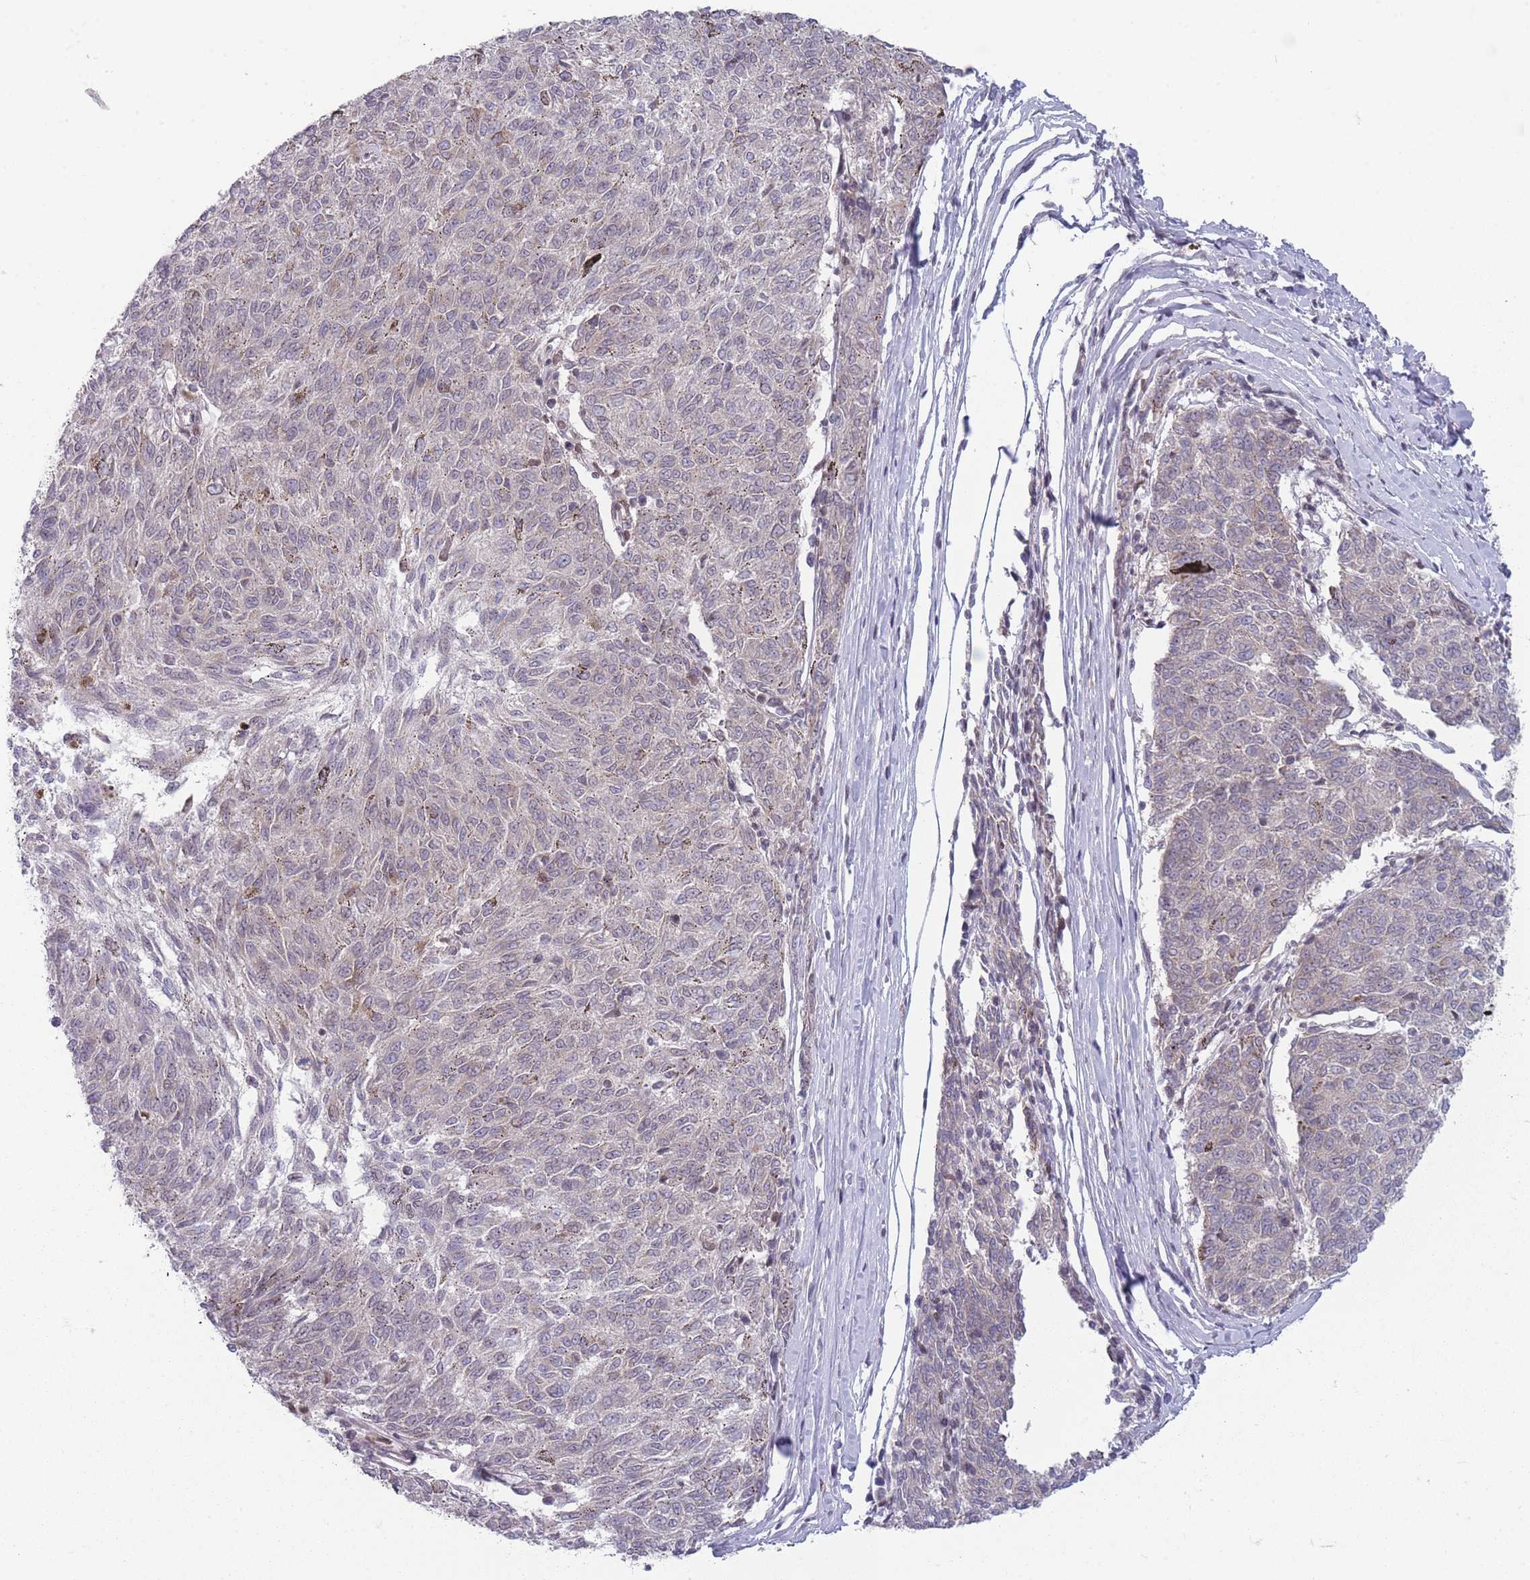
{"staining": {"intensity": "negative", "quantity": "none", "location": "none"}, "tissue": "melanoma", "cell_type": "Tumor cells", "image_type": "cancer", "snomed": [{"axis": "morphology", "description": "Malignant melanoma, NOS"}, {"axis": "topography", "description": "Skin"}], "caption": "Melanoma was stained to show a protein in brown. There is no significant expression in tumor cells.", "gene": "VRK2", "patient": {"sex": "female", "age": 72}}